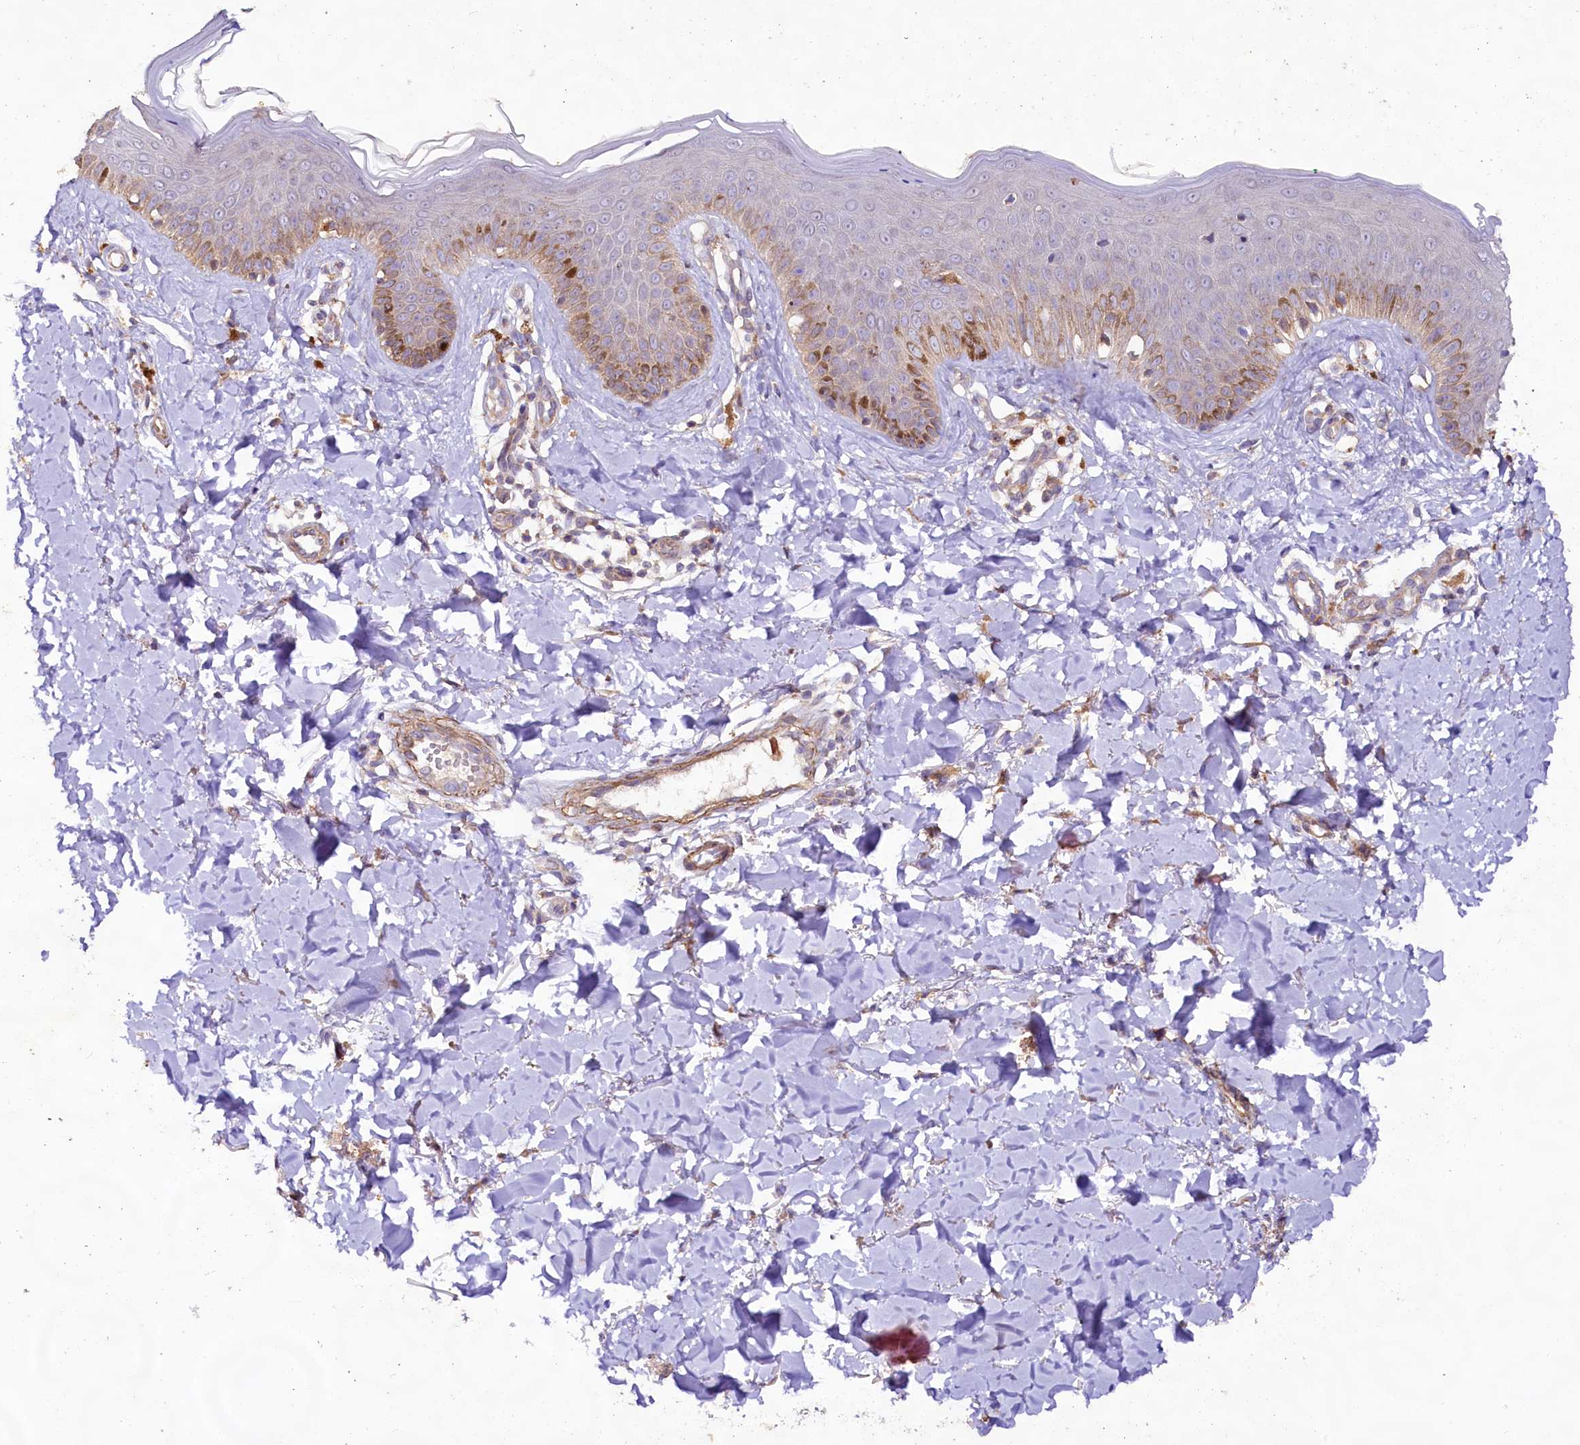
{"staining": {"intensity": "moderate", "quantity": ">75%", "location": "cytoplasmic/membranous"}, "tissue": "skin", "cell_type": "Fibroblasts", "image_type": "normal", "snomed": [{"axis": "morphology", "description": "Normal tissue, NOS"}, {"axis": "topography", "description": "Skin"}], "caption": "A brown stain highlights moderate cytoplasmic/membranous expression of a protein in fibroblasts of normal skin.", "gene": "VPS11", "patient": {"sex": "male", "age": 52}}